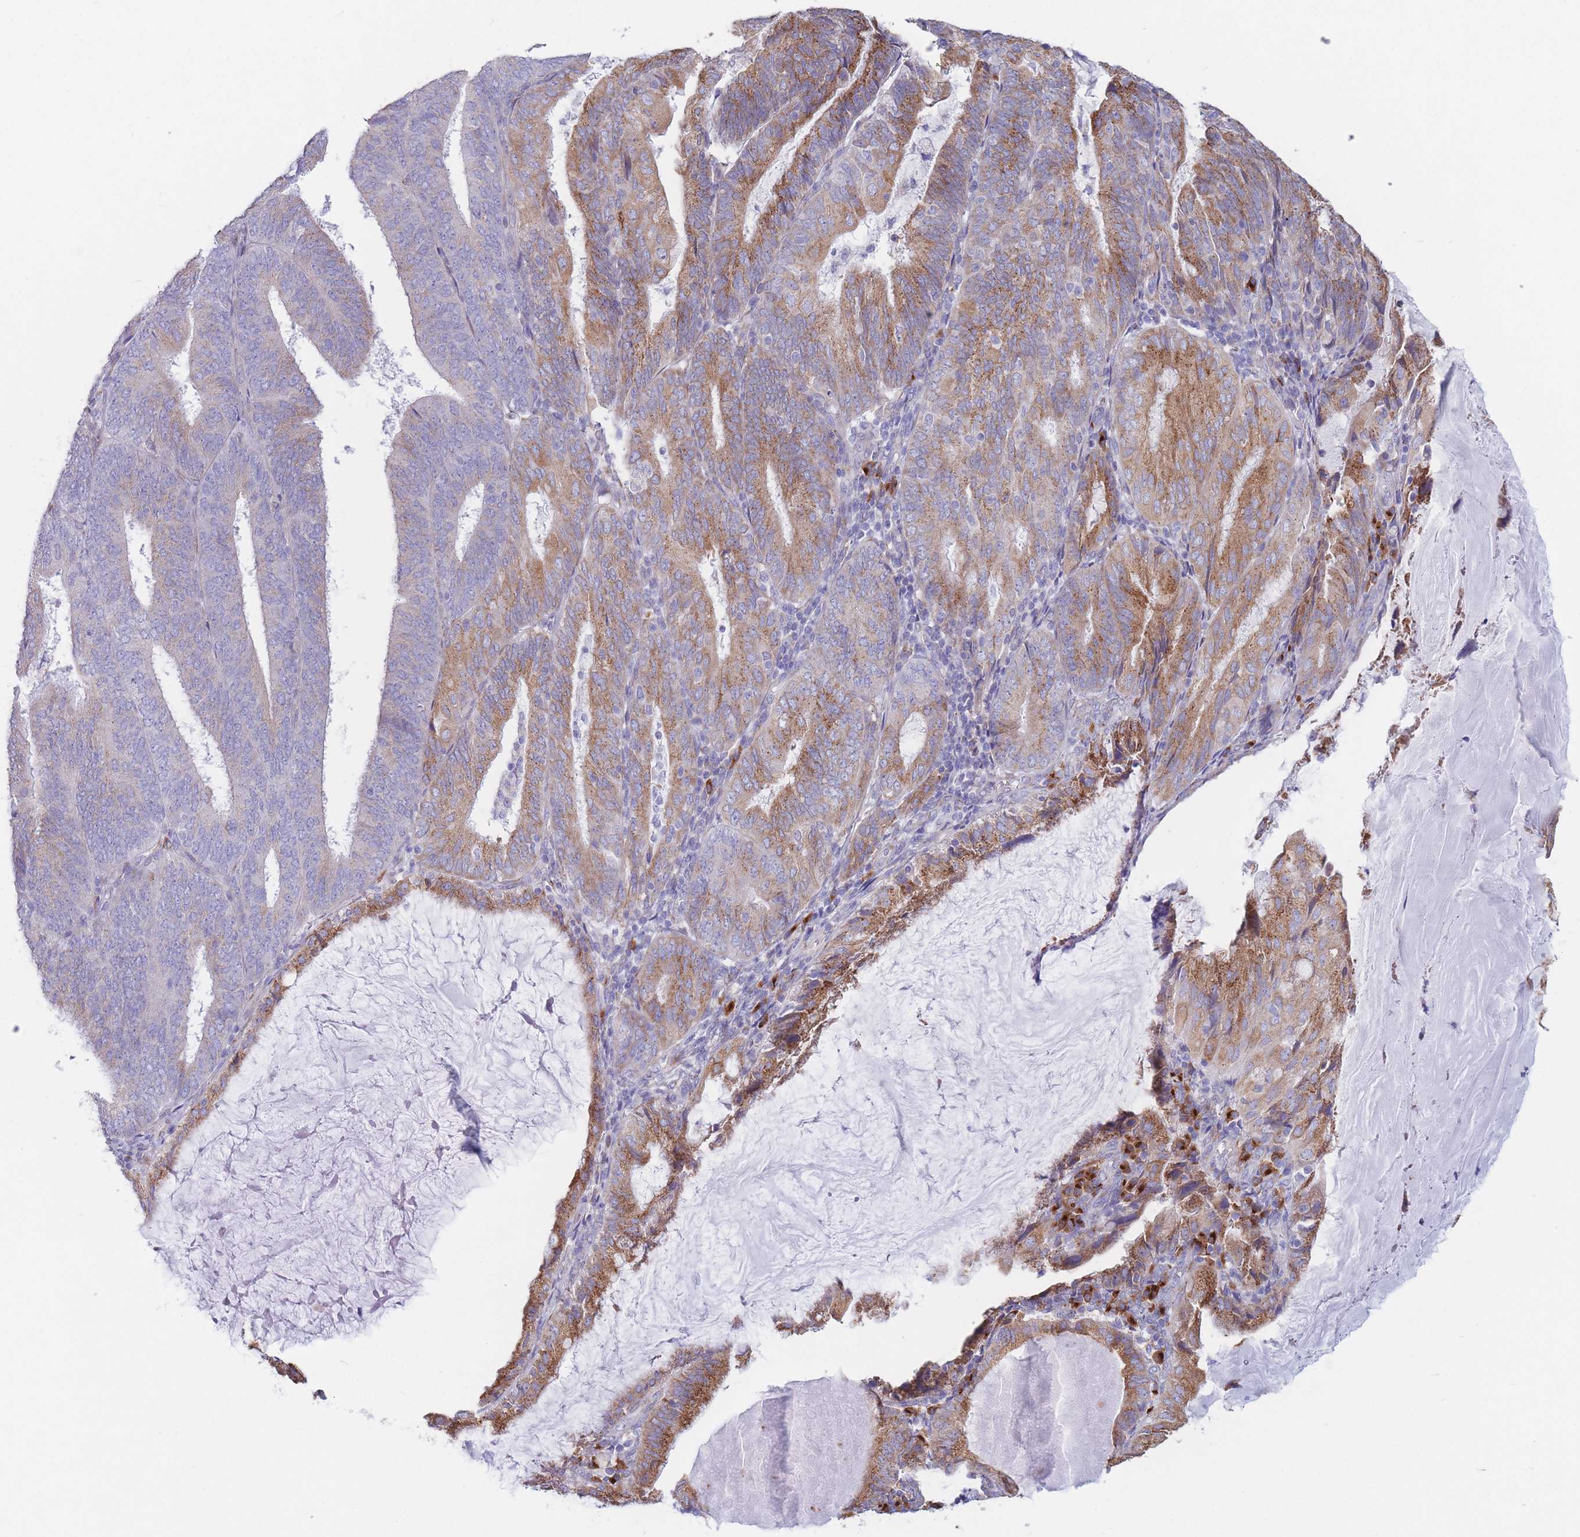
{"staining": {"intensity": "strong", "quantity": "25%-75%", "location": "cytoplasmic/membranous"}, "tissue": "endometrial cancer", "cell_type": "Tumor cells", "image_type": "cancer", "snomed": [{"axis": "morphology", "description": "Adenocarcinoma, NOS"}, {"axis": "topography", "description": "Endometrium"}], "caption": "A histopathology image of adenocarcinoma (endometrial) stained for a protein reveals strong cytoplasmic/membranous brown staining in tumor cells.", "gene": "MRPL30", "patient": {"sex": "female", "age": 81}}